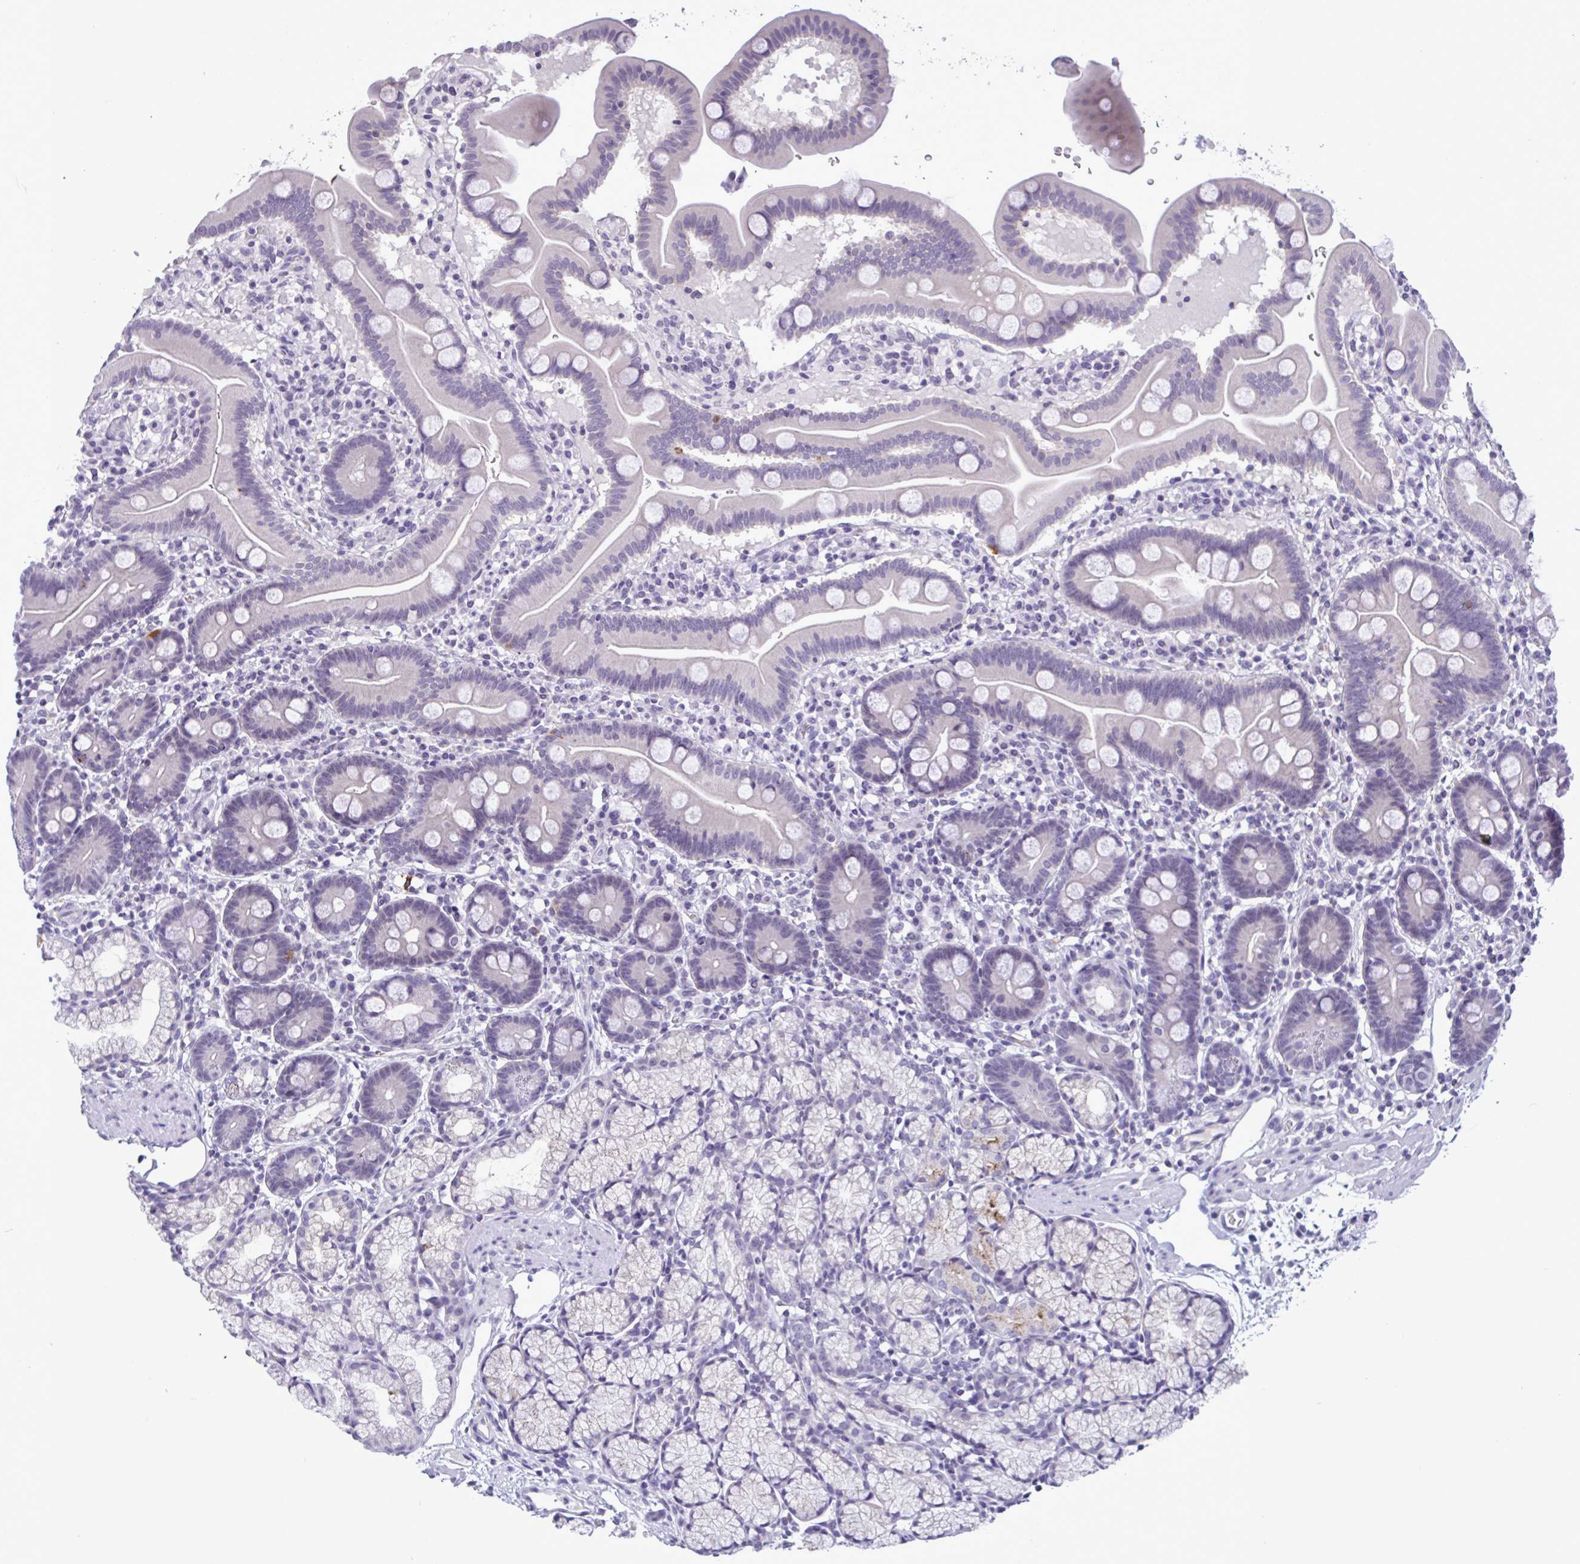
{"staining": {"intensity": "negative", "quantity": "none", "location": "none"}, "tissue": "duodenum", "cell_type": "Glandular cells", "image_type": "normal", "snomed": [{"axis": "morphology", "description": "Normal tissue, NOS"}, {"axis": "topography", "description": "Duodenum"}], "caption": "A photomicrograph of human duodenum is negative for staining in glandular cells. (DAB (3,3'-diaminobenzidine) immunohistochemistry with hematoxylin counter stain).", "gene": "YBX2", "patient": {"sex": "male", "age": 59}}